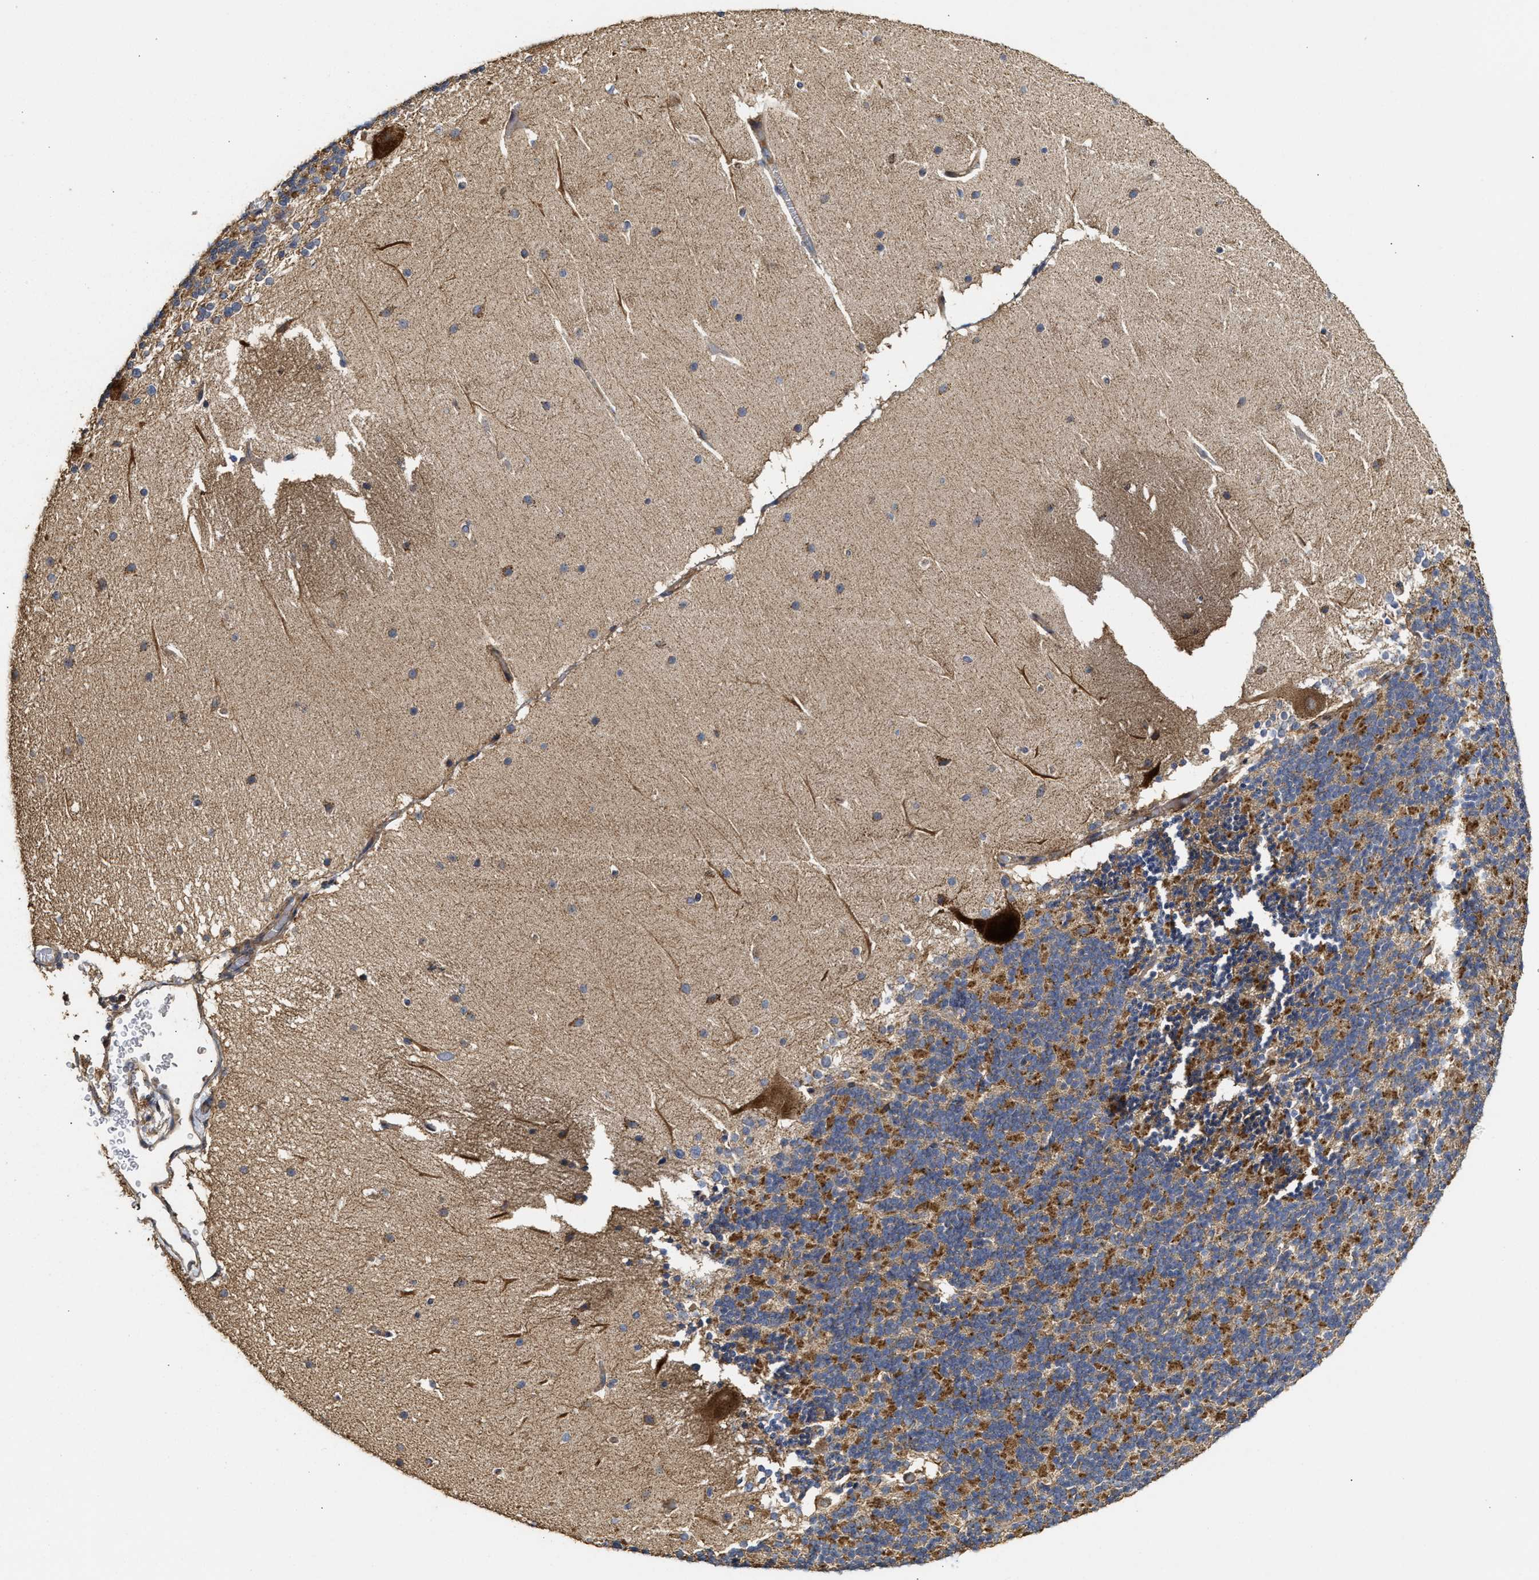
{"staining": {"intensity": "strong", "quantity": "25%-75%", "location": "cytoplasmic/membranous"}, "tissue": "cerebellum", "cell_type": "Cells in granular layer", "image_type": "normal", "snomed": [{"axis": "morphology", "description": "Normal tissue, NOS"}, {"axis": "topography", "description": "Cerebellum"}], "caption": "This is a photomicrograph of immunohistochemistry staining of benign cerebellum, which shows strong staining in the cytoplasmic/membranous of cells in granular layer.", "gene": "NAV1", "patient": {"sex": "female", "age": 19}}